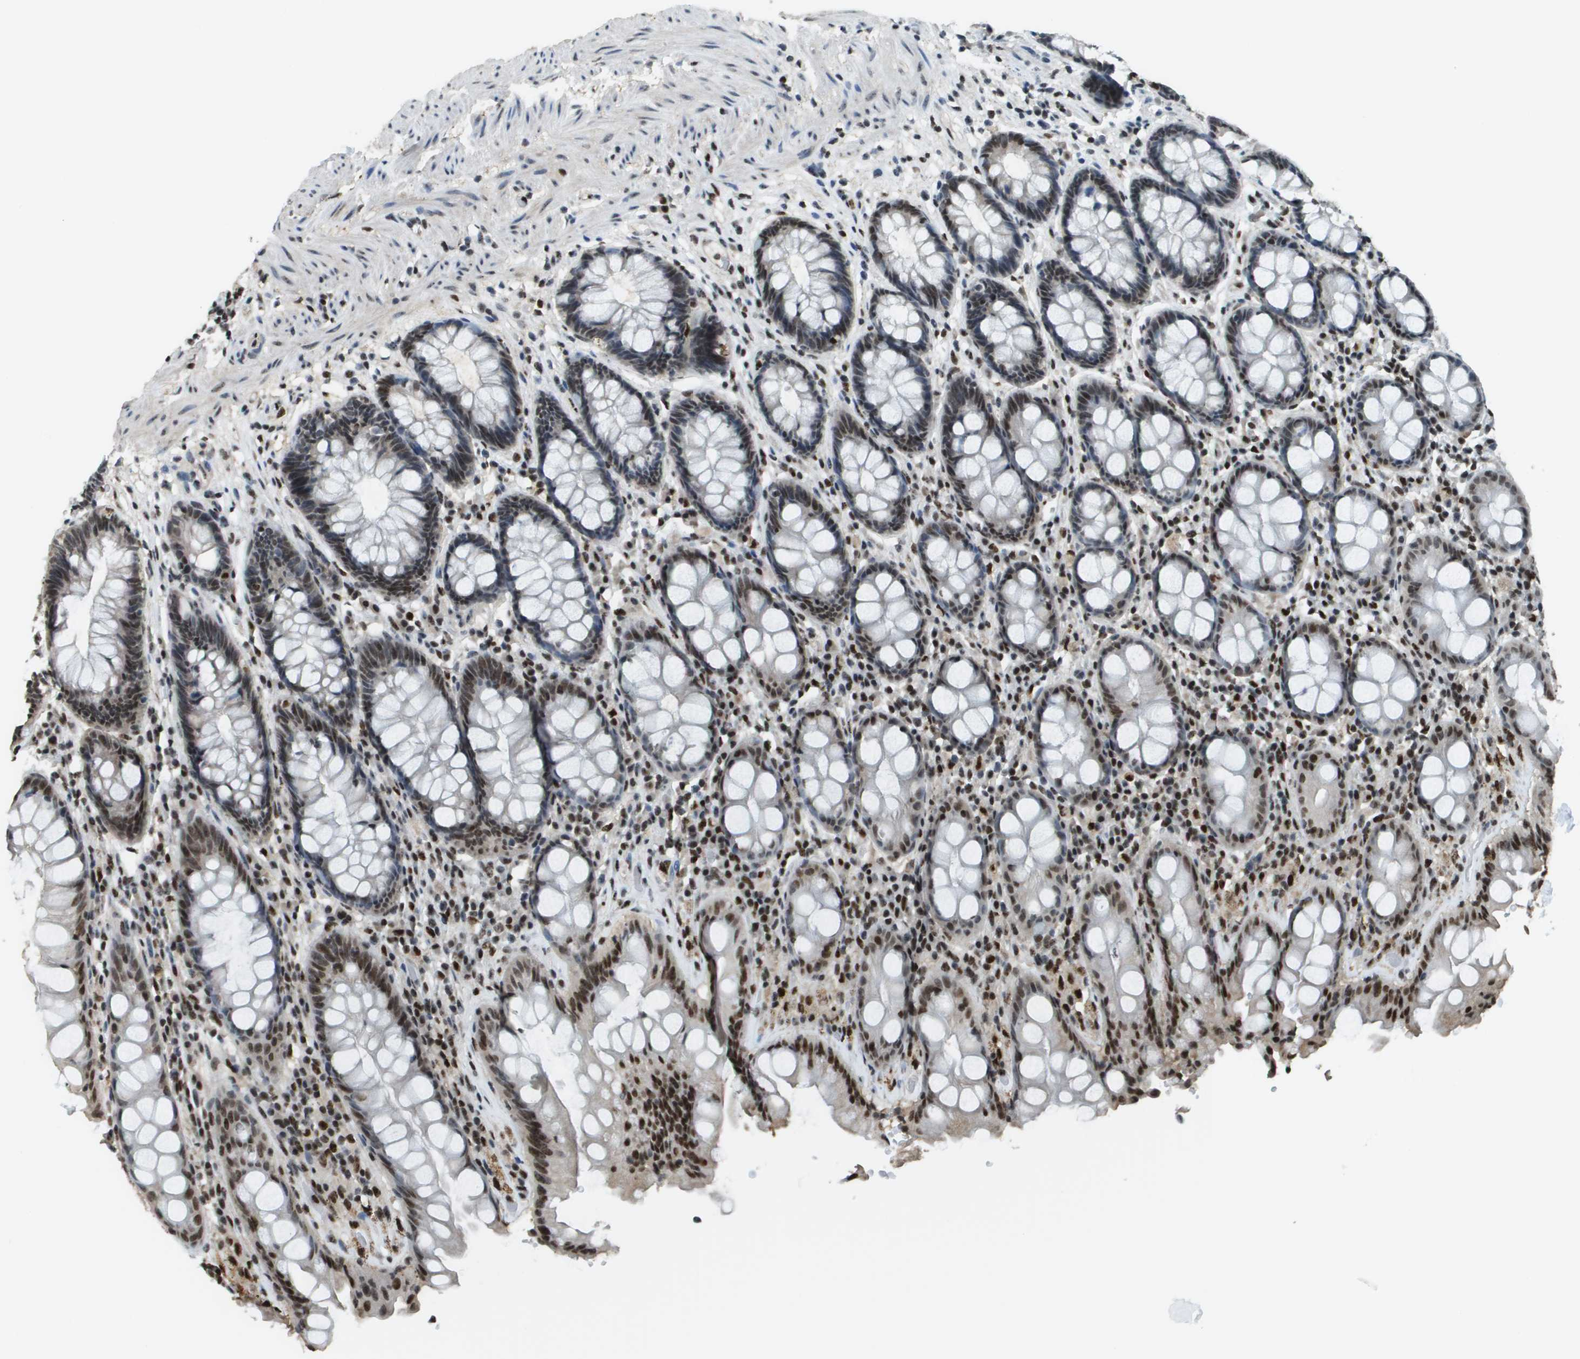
{"staining": {"intensity": "strong", "quantity": "25%-75%", "location": "nuclear"}, "tissue": "rectum", "cell_type": "Glandular cells", "image_type": "normal", "snomed": [{"axis": "morphology", "description": "Normal tissue, NOS"}, {"axis": "topography", "description": "Rectum"}], "caption": "IHC of unremarkable rectum demonstrates high levels of strong nuclear expression in approximately 25%-75% of glandular cells.", "gene": "SP100", "patient": {"sex": "male", "age": 64}}